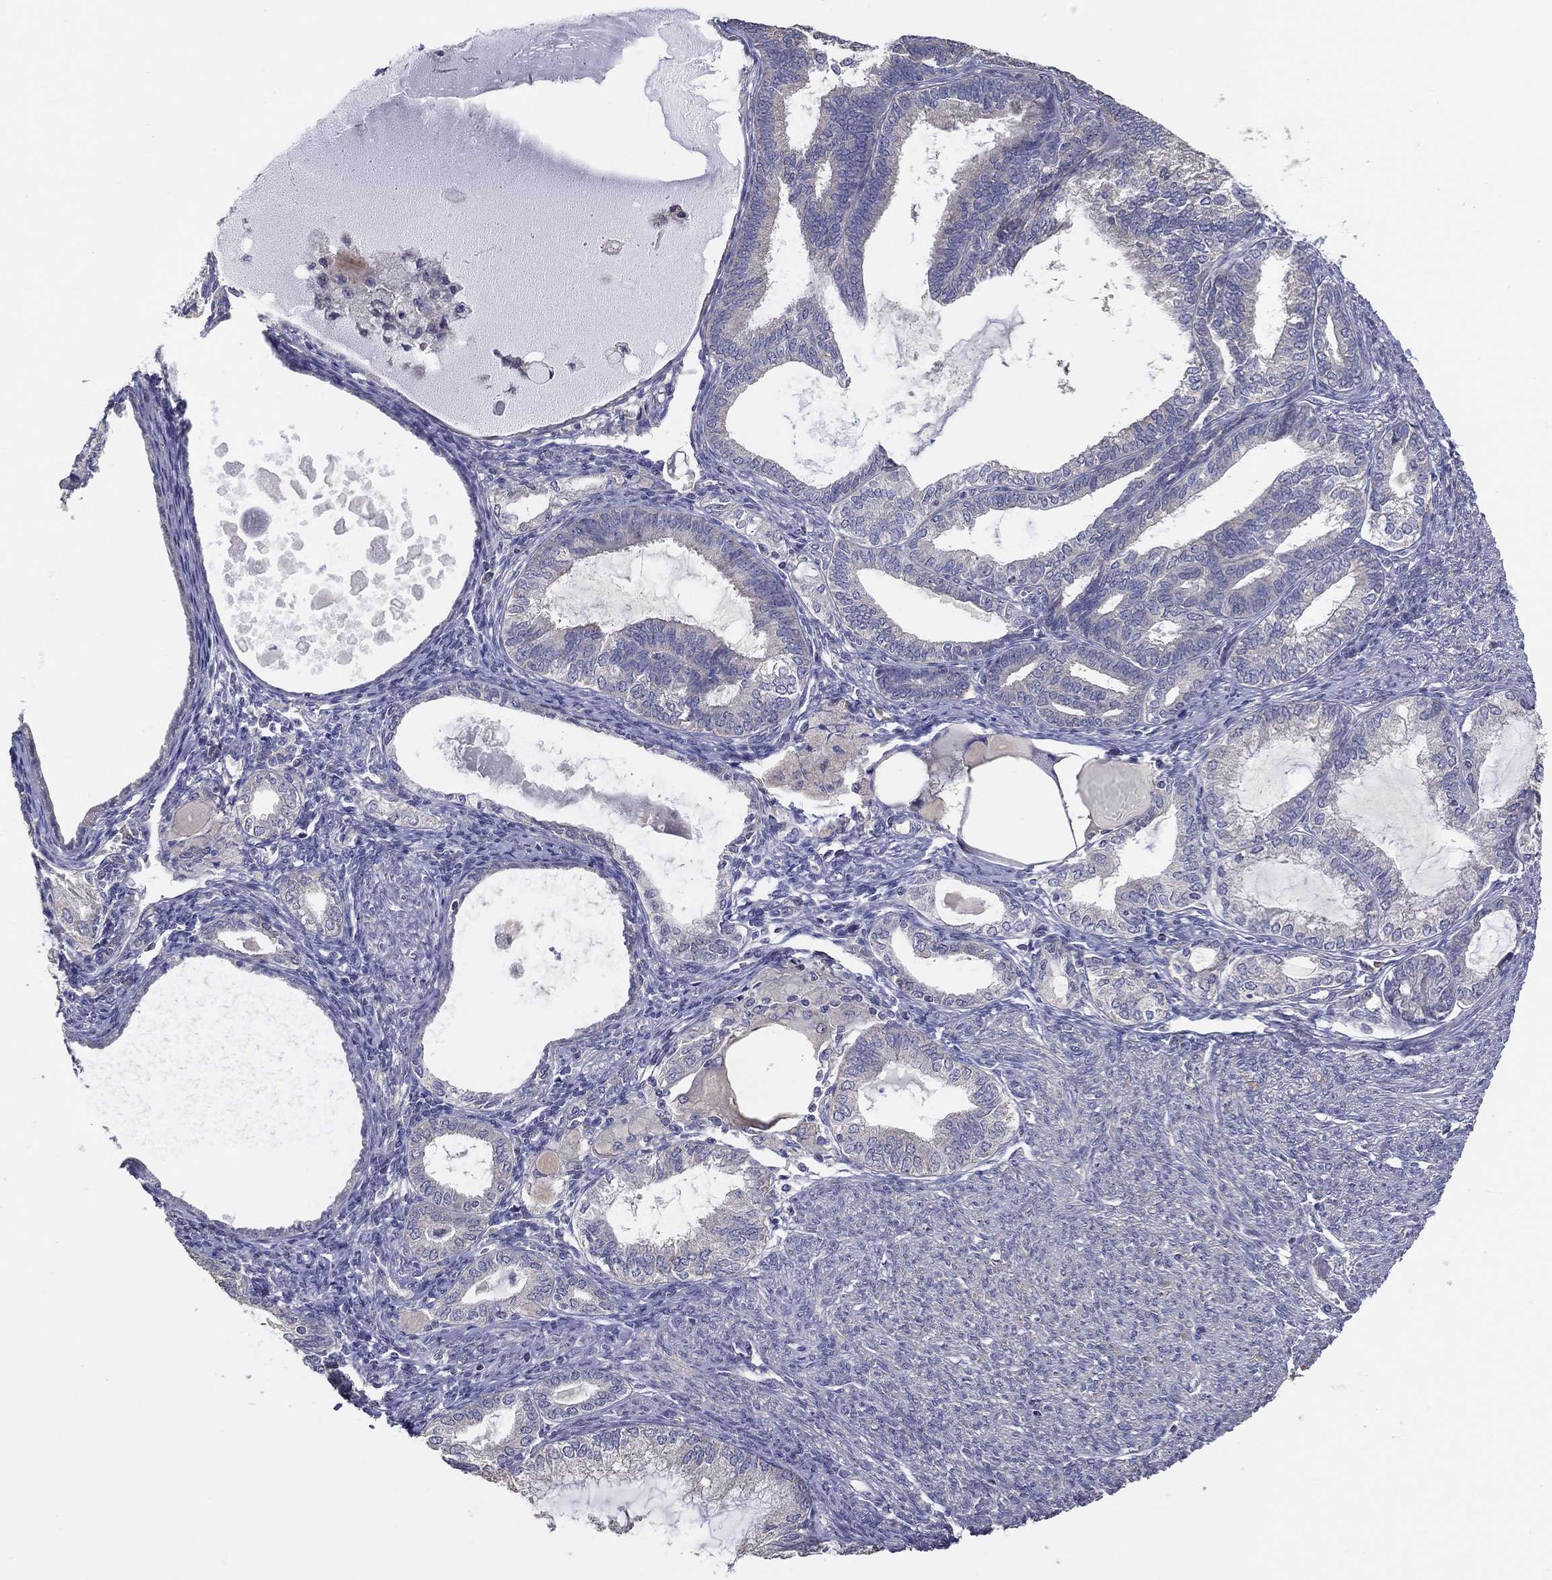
{"staining": {"intensity": "negative", "quantity": "none", "location": "none"}, "tissue": "endometrial cancer", "cell_type": "Tumor cells", "image_type": "cancer", "snomed": [{"axis": "morphology", "description": "Adenocarcinoma, NOS"}, {"axis": "topography", "description": "Endometrium"}], "caption": "Adenocarcinoma (endometrial) was stained to show a protein in brown. There is no significant expression in tumor cells.", "gene": "DOCK3", "patient": {"sex": "female", "age": 86}}